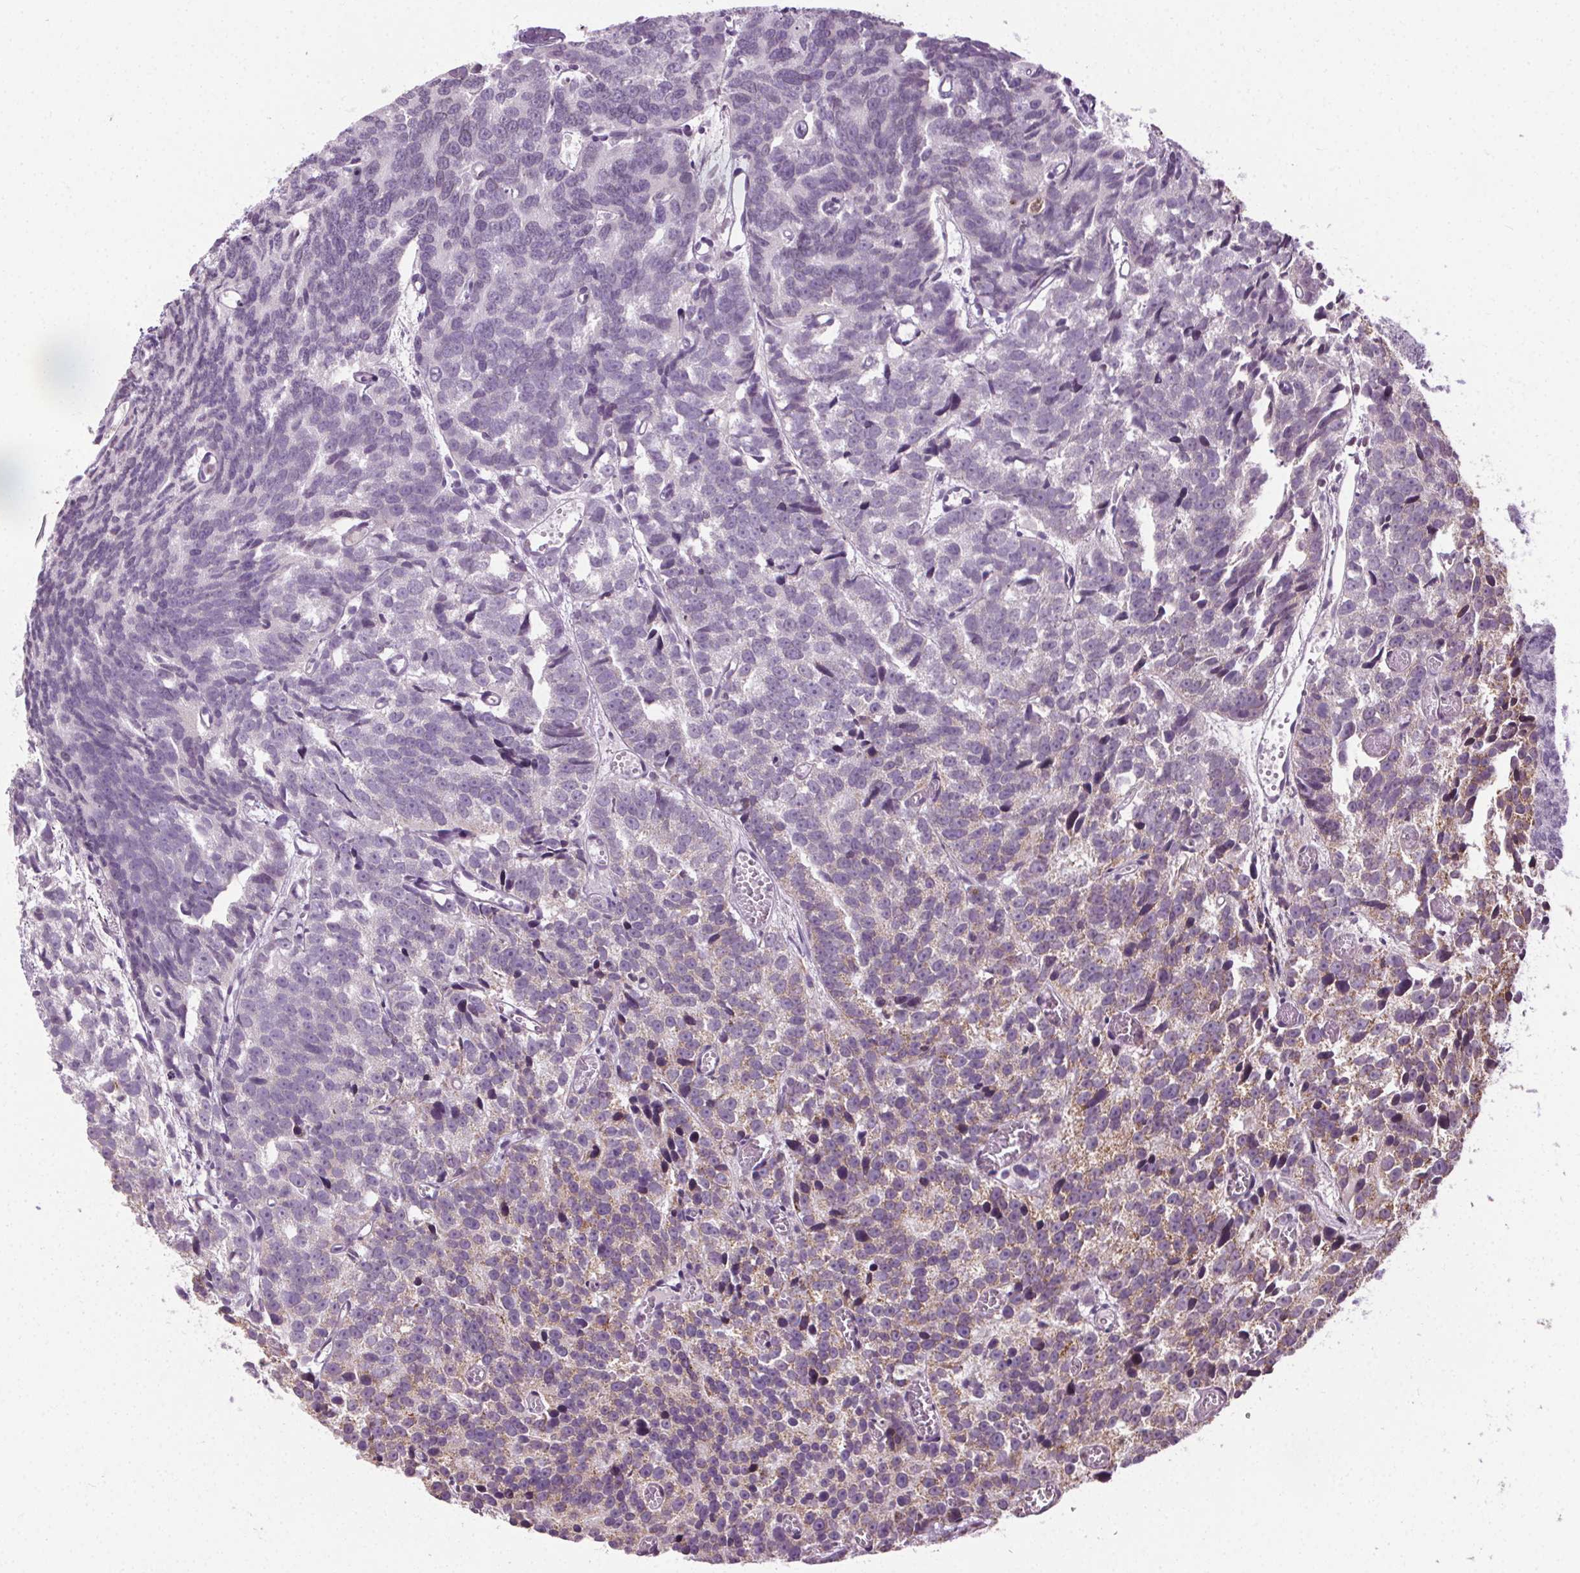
{"staining": {"intensity": "moderate", "quantity": "25%-75%", "location": "cytoplasmic/membranous"}, "tissue": "prostate cancer", "cell_type": "Tumor cells", "image_type": "cancer", "snomed": [{"axis": "morphology", "description": "Adenocarcinoma, High grade"}, {"axis": "topography", "description": "Prostate"}], "caption": "Protein staining reveals moderate cytoplasmic/membranous expression in approximately 25%-75% of tumor cells in high-grade adenocarcinoma (prostate).", "gene": "LFNG", "patient": {"sex": "male", "age": 77}}